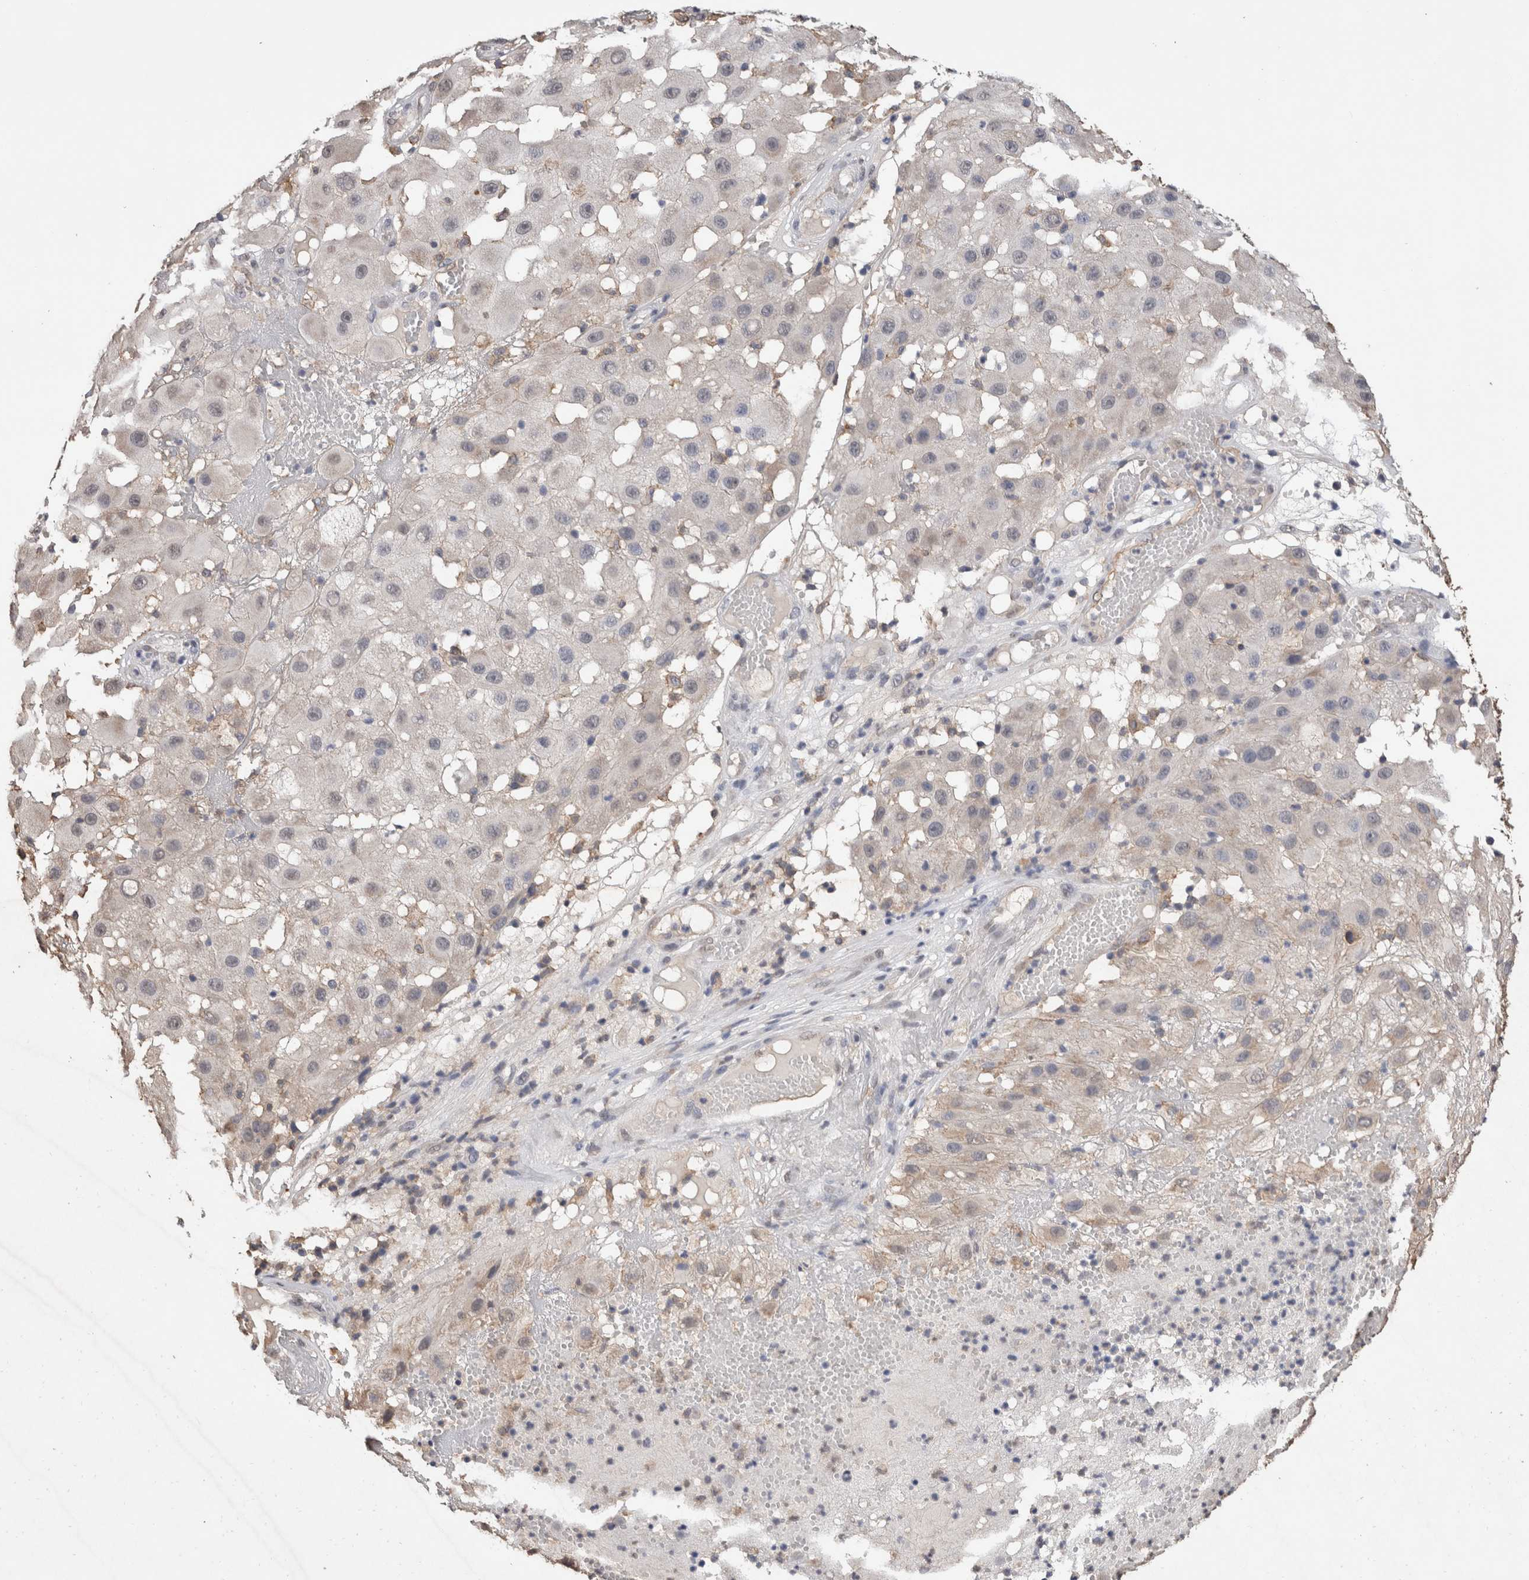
{"staining": {"intensity": "negative", "quantity": "none", "location": "none"}, "tissue": "melanoma", "cell_type": "Tumor cells", "image_type": "cancer", "snomed": [{"axis": "morphology", "description": "Malignant melanoma, NOS"}, {"axis": "topography", "description": "Skin"}], "caption": "IHC of human melanoma reveals no staining in tumor cells.", "gene": "S100A10", "patient": {"sex": "female", "age": 81}}